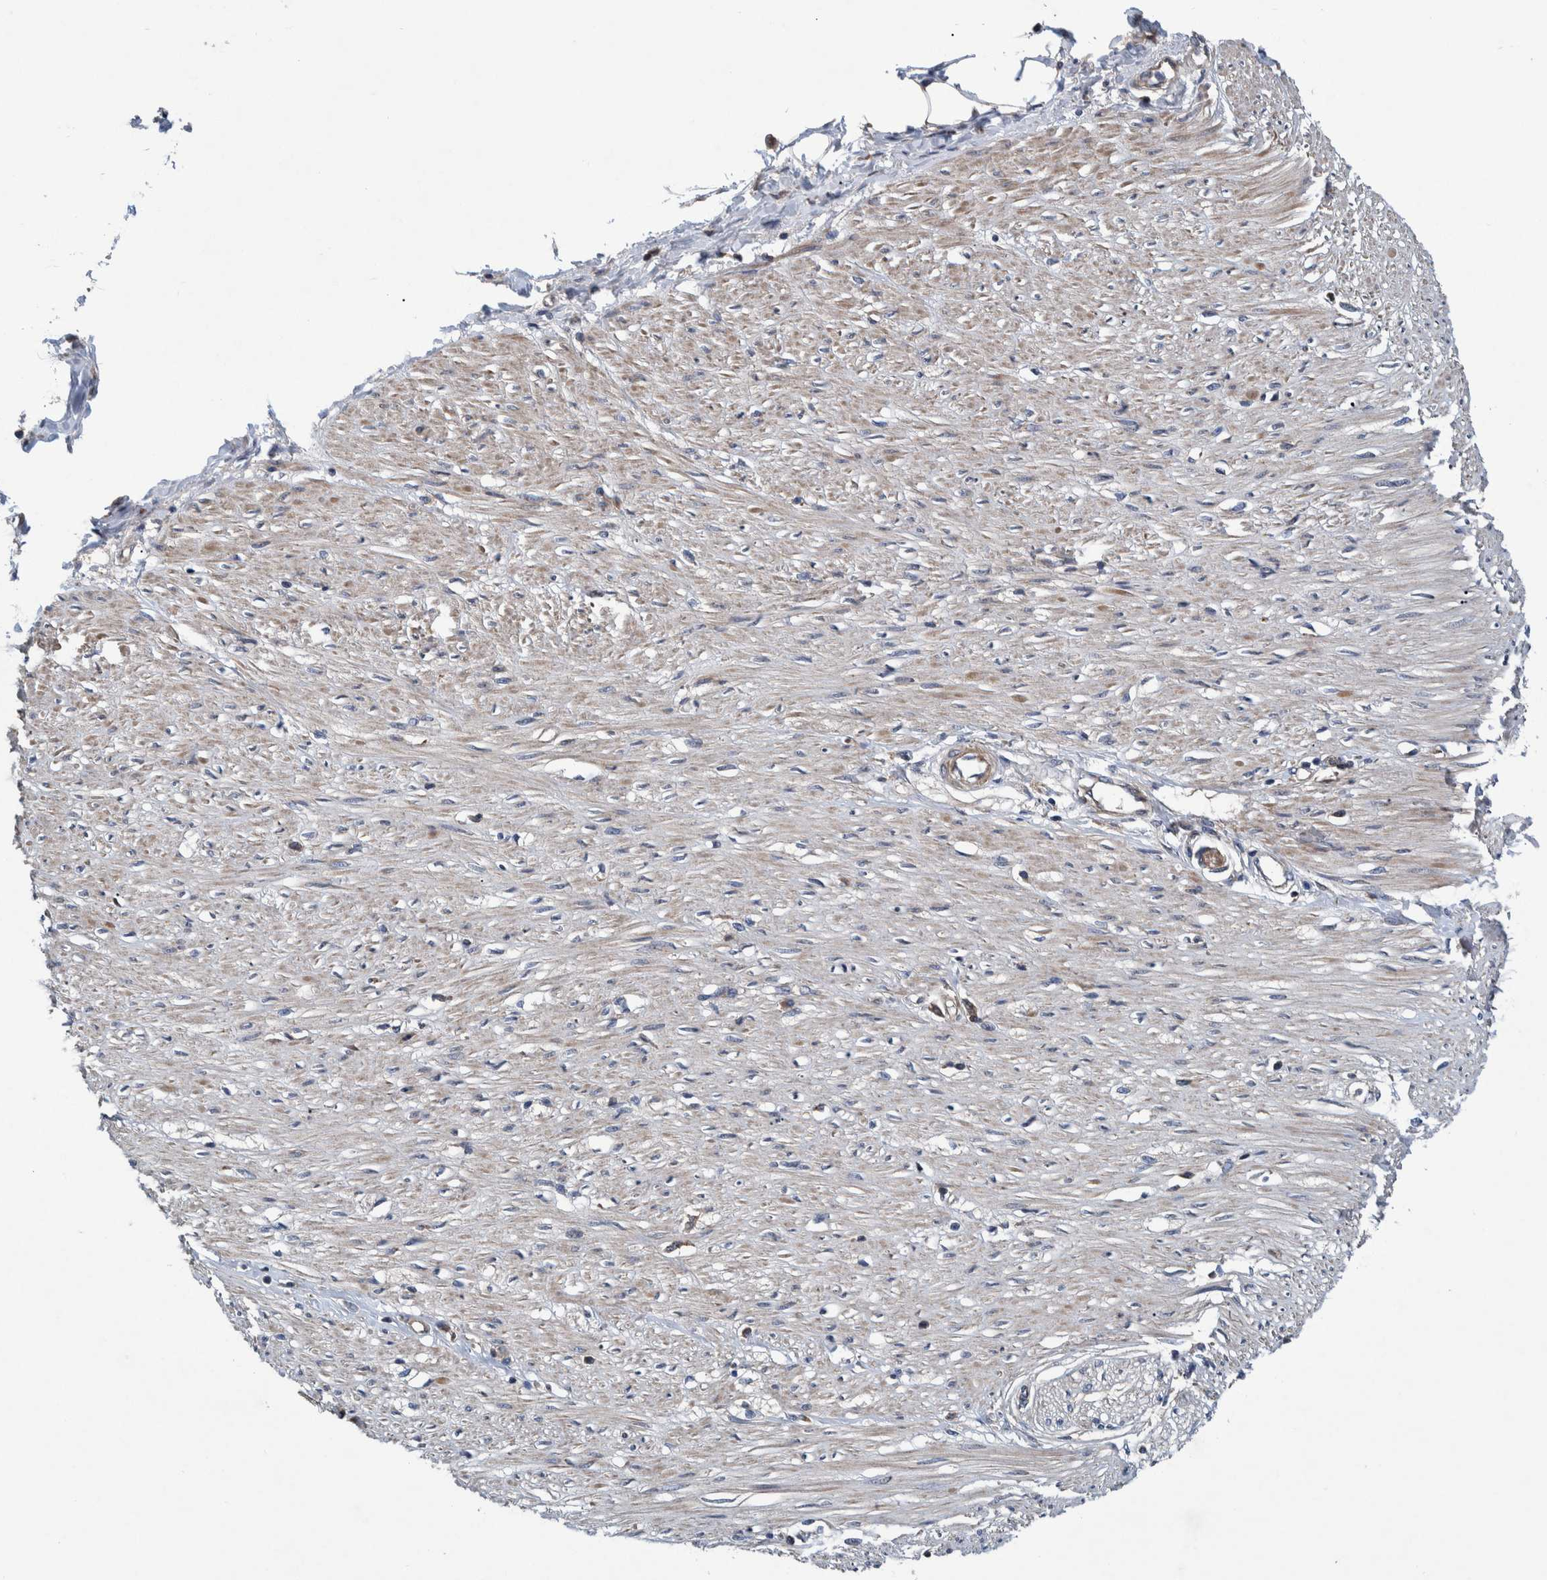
{"staining": {"intensity": "negative", "quantity": "none", "location": "none"}, "tissue": "adipose tissue", "cell_type": "Adipocytes", "image_type": "normal", "snomed": [{"axis": "morphology", "description": "Normal tissue, NOS"}, {"axis": "morphology", "description": "Adenocarcinoma, NOS"}, {"axis": "topography", "description": "Colon"}, {"axis": "topography", "description": "Peripheral nerve tissue"}], "caption": "This image is of normal adipose tissue stained with IHC to label a protein in brown with the nuclei are counter-stained blue. There is no staining in adipocytes. (DAB IHC visualized using brightfield microscopy, high magnification).", "gene": "ITIH3", "patient": {"sex": "male", "age": 14}}